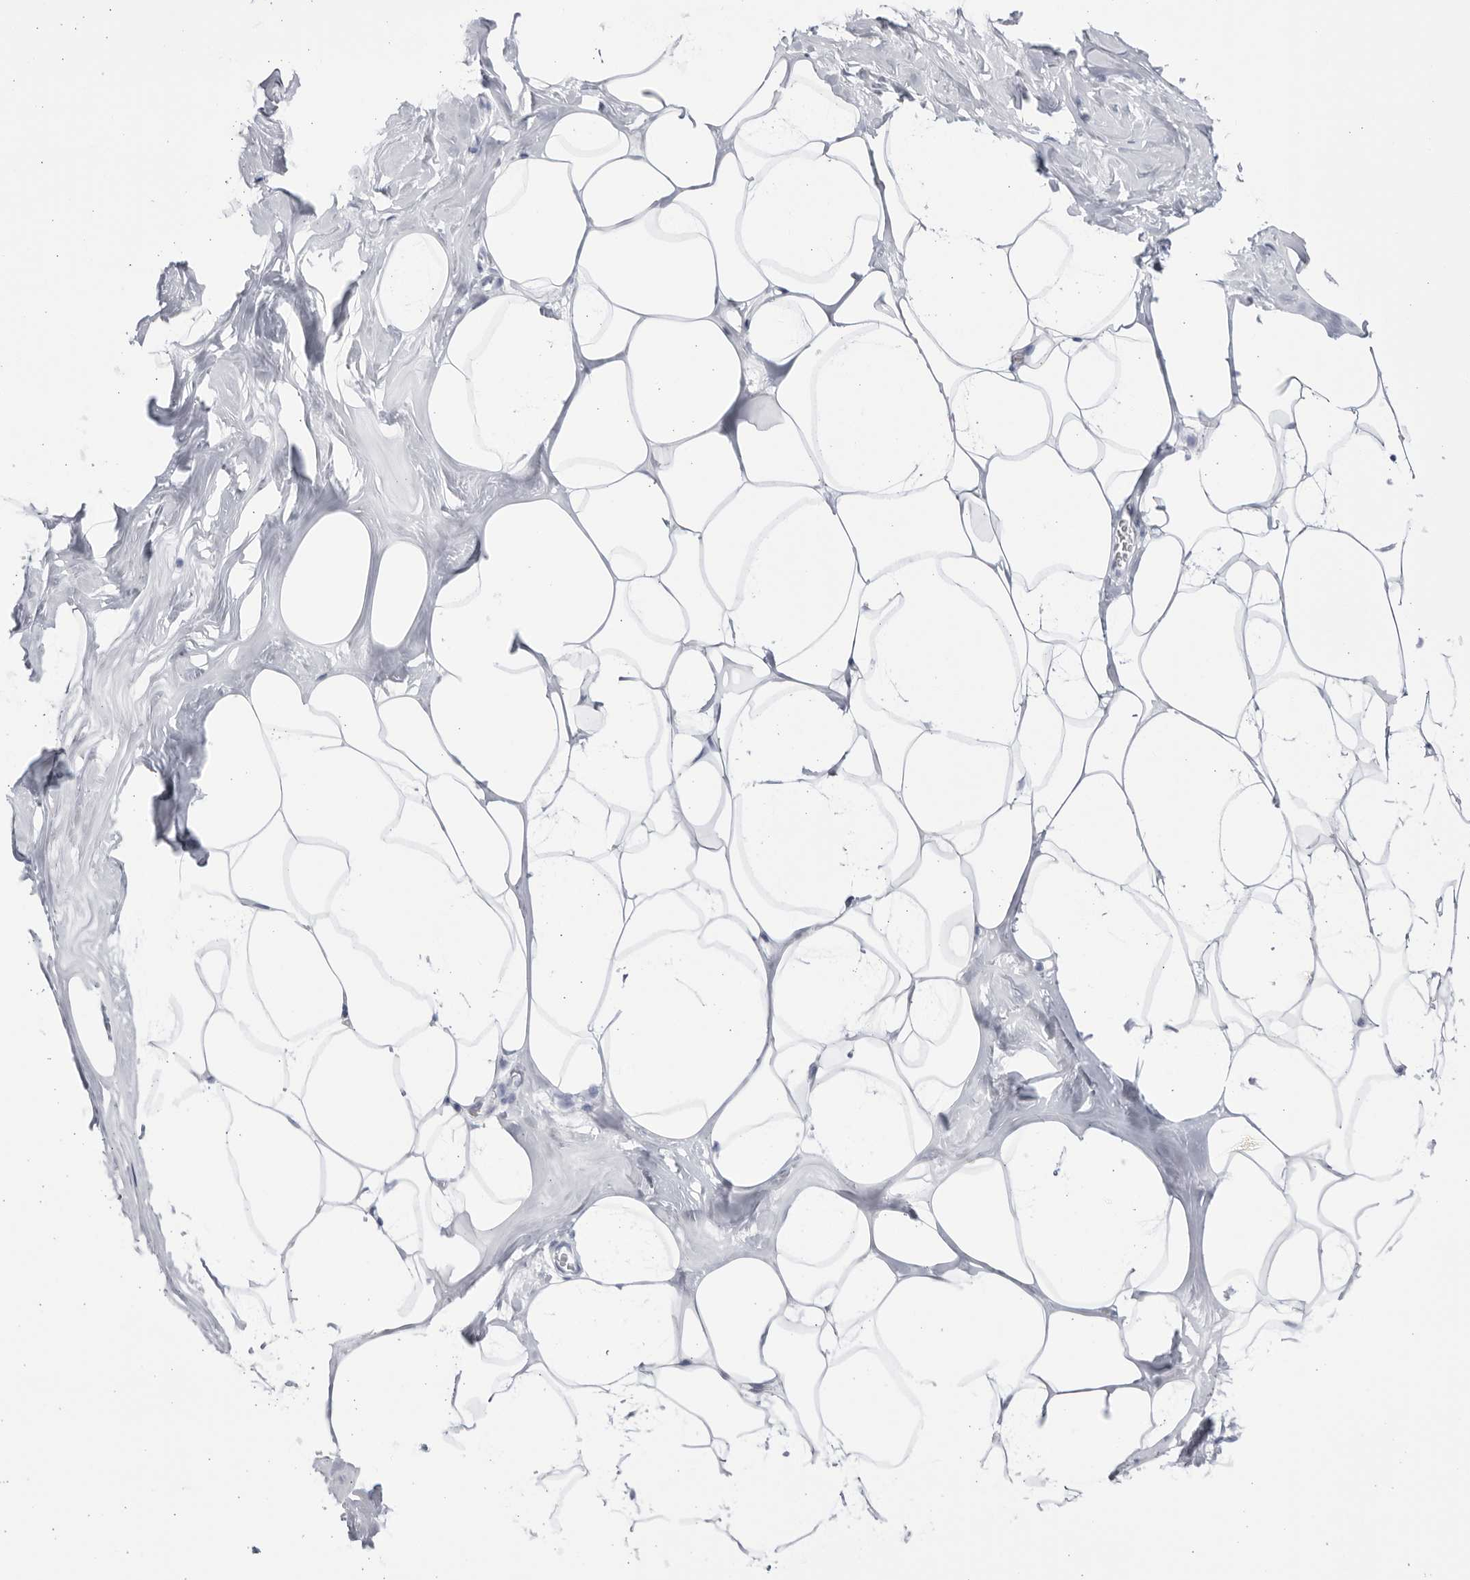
{"staining": {"intensity": "negative", "quantity": "none", "location": "none"}, "tissue": "adipose tissue", "cell_type": "Adipocytes", "image_type": "normal", "snomed": [{"axis": "morphology", "description": "Normal tissue, NOS"}, {"axis": "morphology", "description": "Fibrosis, NOS"}, {"axis": "topography", "description": "Breast"}, {"axis": "topography", "description": "Adipose tissue"}], "caption": "Protein analysis of benign adipose tissue displays no significant staining in adipocytes. (DAB immunohistochemistry (IHC) with hematoxylin counter stain).", "gene": "CCDC181", "patient": {"sex": "female", "age": 39}}